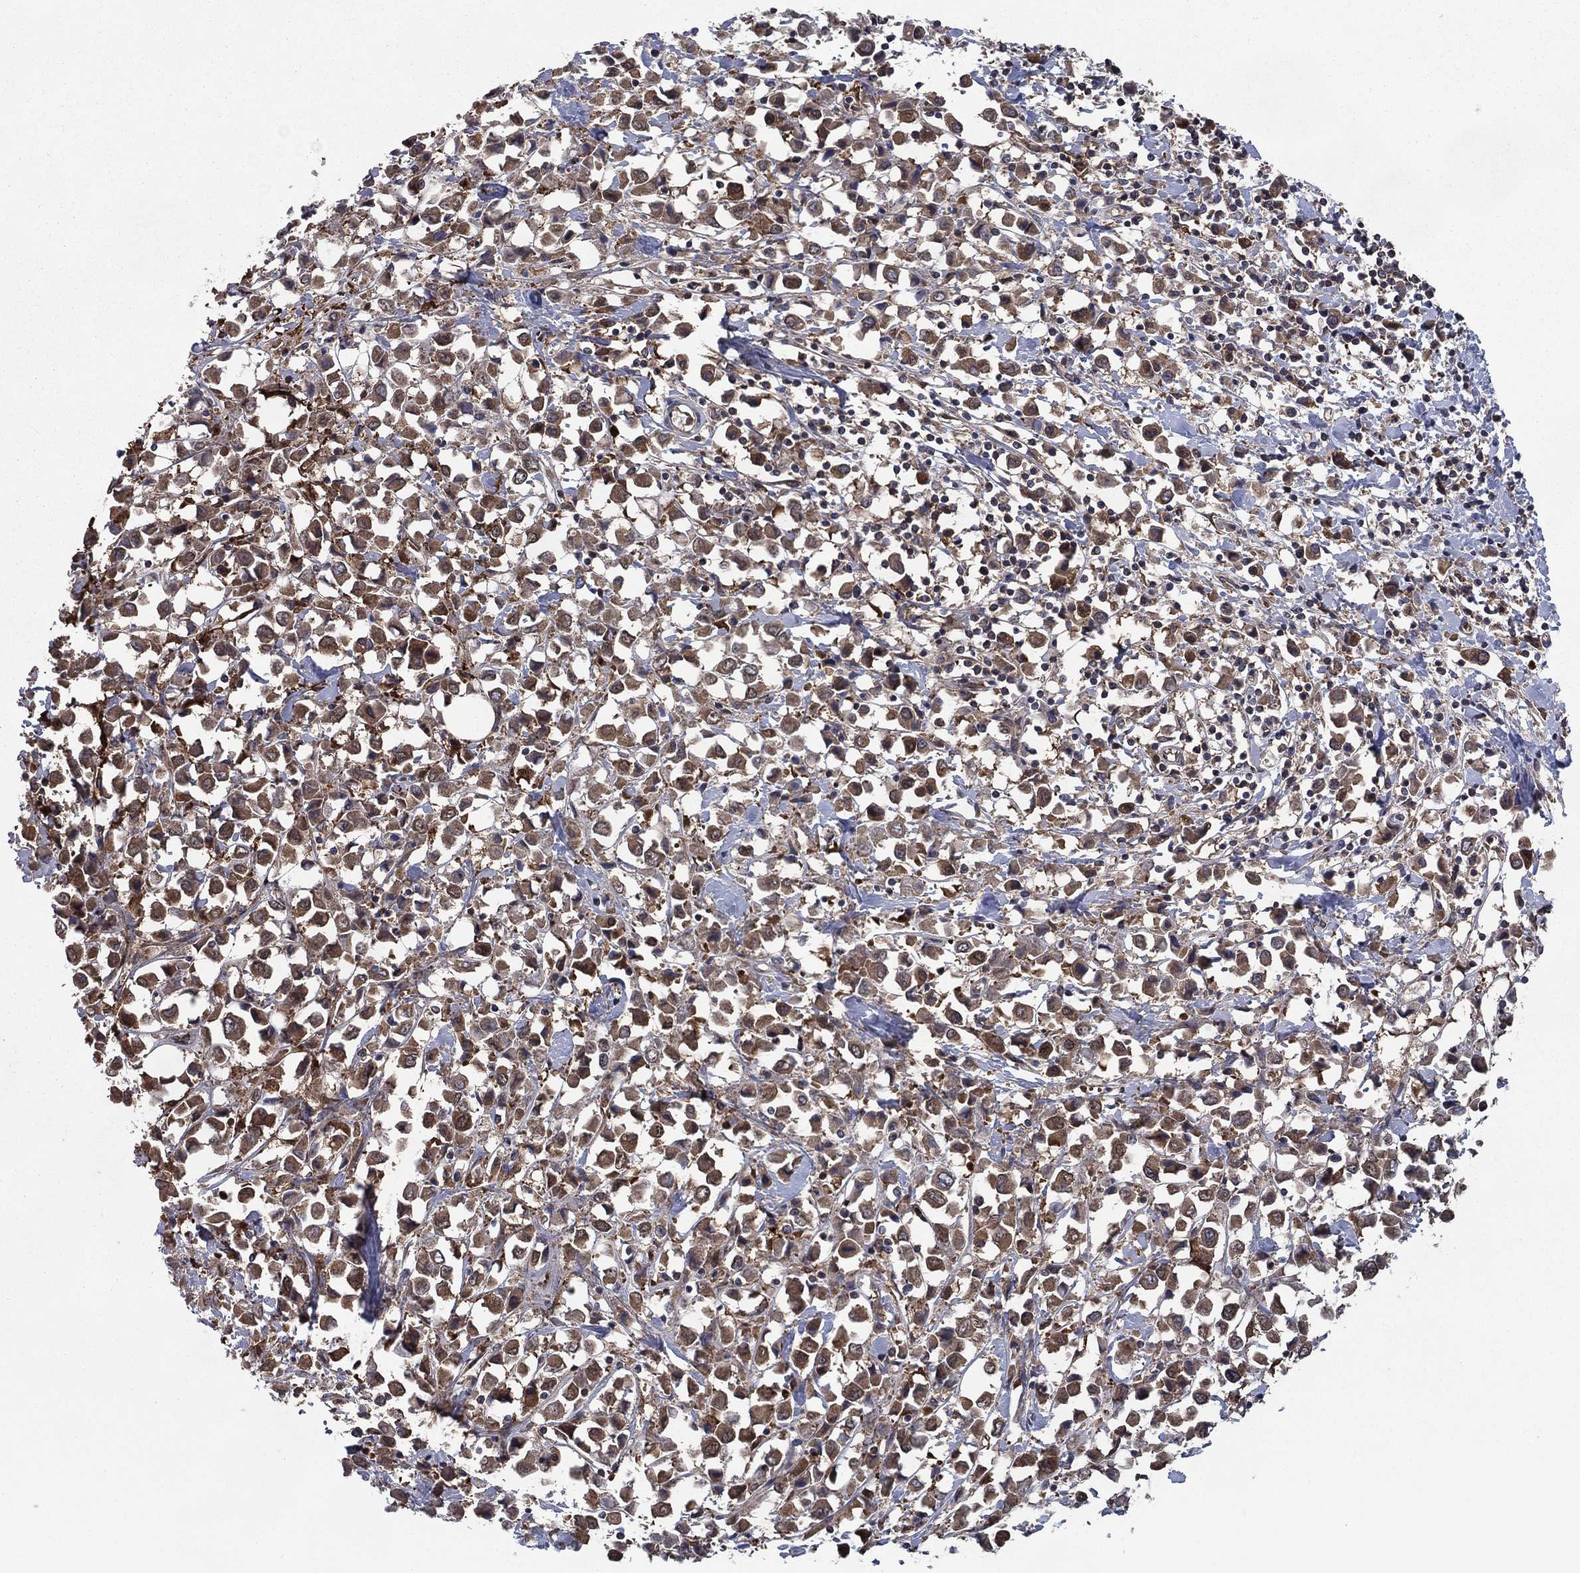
{"staining": {"intensity": "moderate", "quantity": ">75%", "location": "cytoplasmic/membranous"}, "tissue": "breast cancer", "cell_type": "Tumor cells", "image_type": "cancer", "snomed": [{"axis": "morphology", "description": "Duct carcinoma"}, {"axis": "topography", "description": "Breast"}], "caption": "The immunohistochemical stain shows moderate cytoplasmic/membranous staining in tumor cells of invasive ductal carcinoma (breast) tissue.", "gene": "C2orf76", "patient": {"sex": "female", "age": 61}}